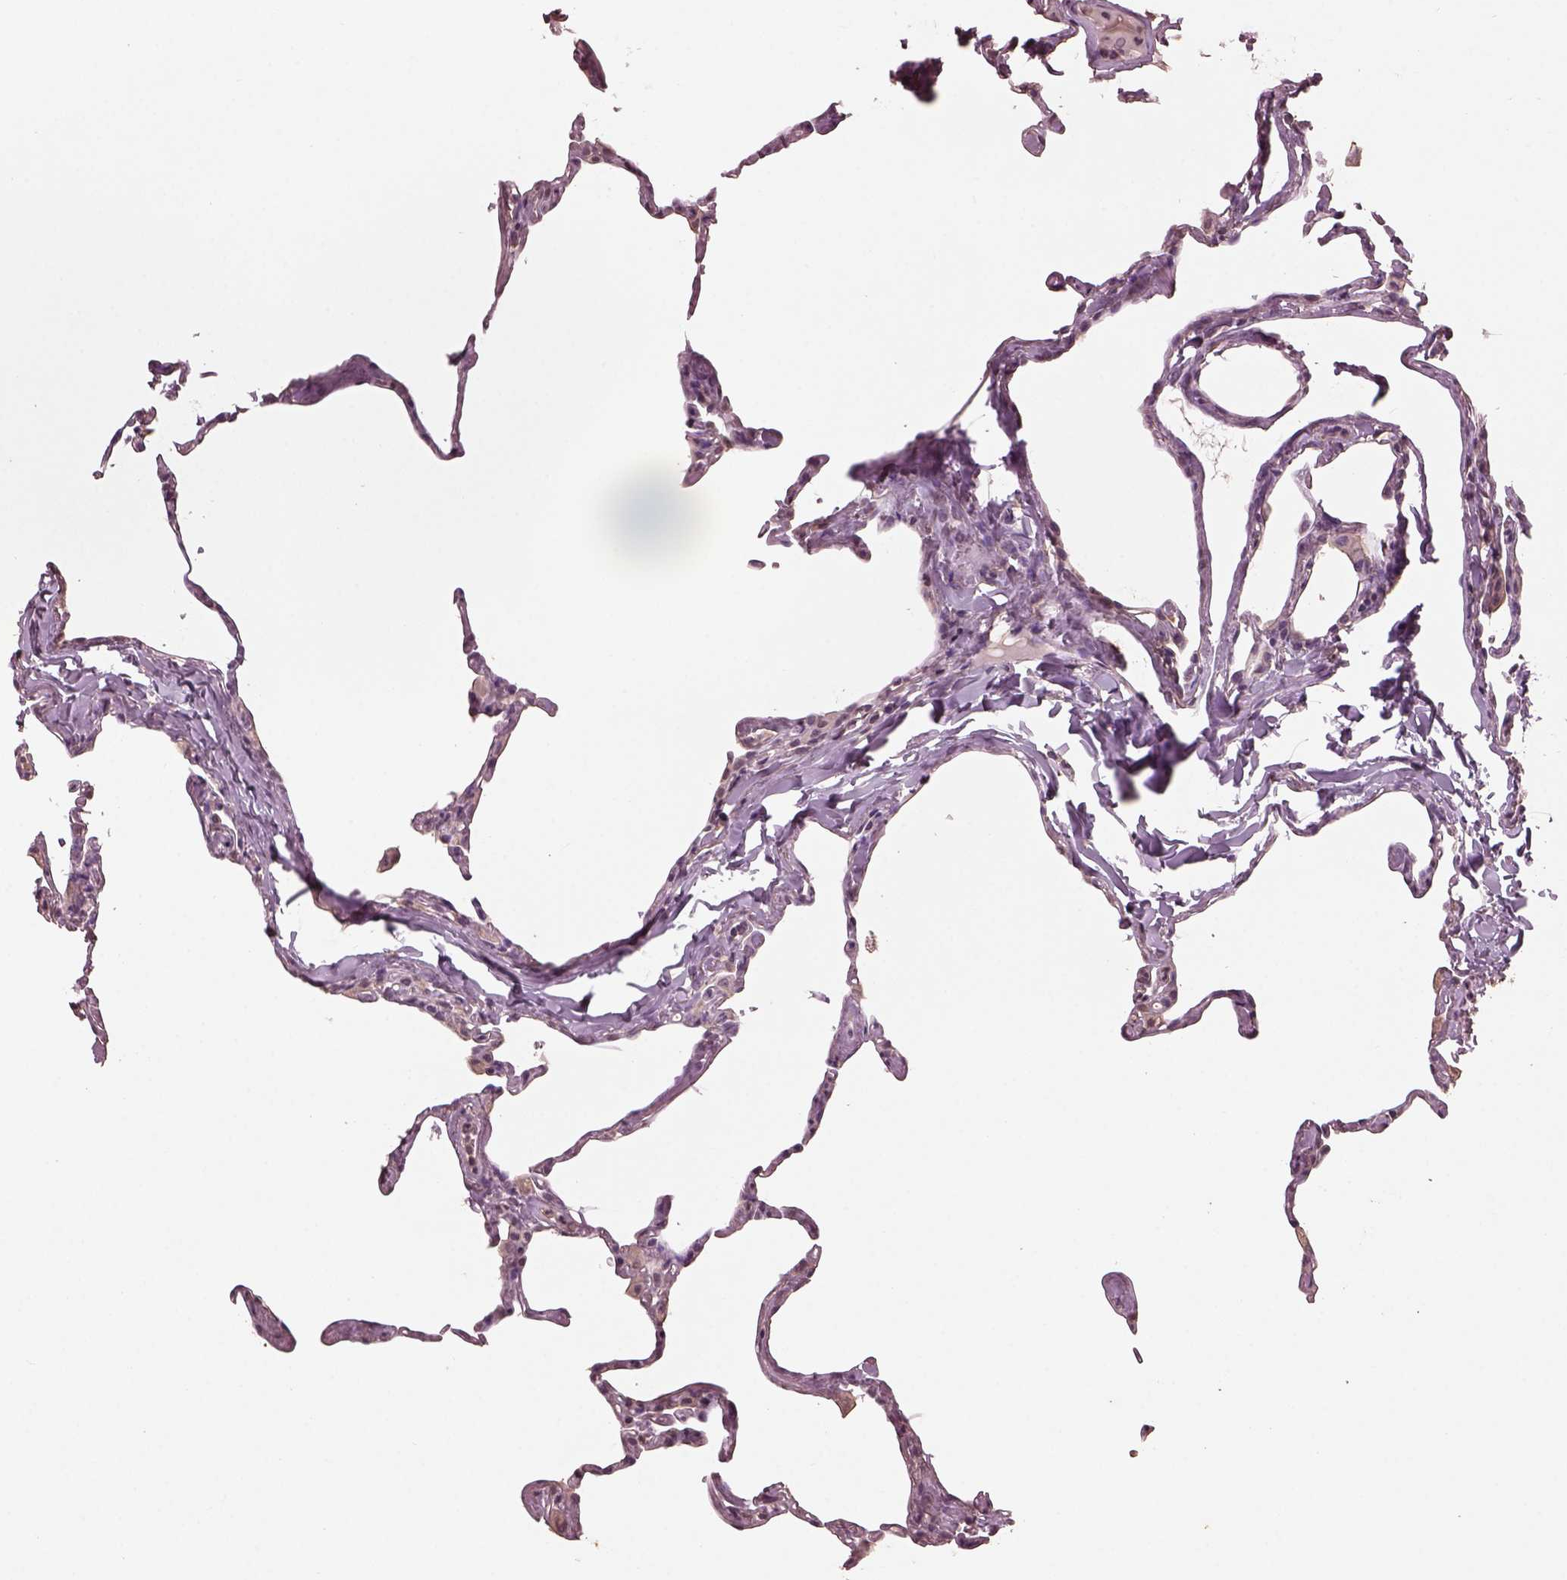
{"staining": {"intensity": "negative", "quantity": "none", "location": "none"}, "tissue": "lung", "cell_type": "Alveolar cells", "image_type": "normal", "snomed": [{"axis": "morphology", "description": "Normal tissue, NOS"}, {"axis": "topography", "description": "Lung"}], "caption": "This is a photomicrograph of immunohistochemistry staining of normal lung, which shows no expression in alveolar cells. The staining is performed using DAB brown chromogen with nuclei counter-stained in using hematoxylin.", "gene": "CPT1C", "patient": {"sex": "male", "age": 65}}